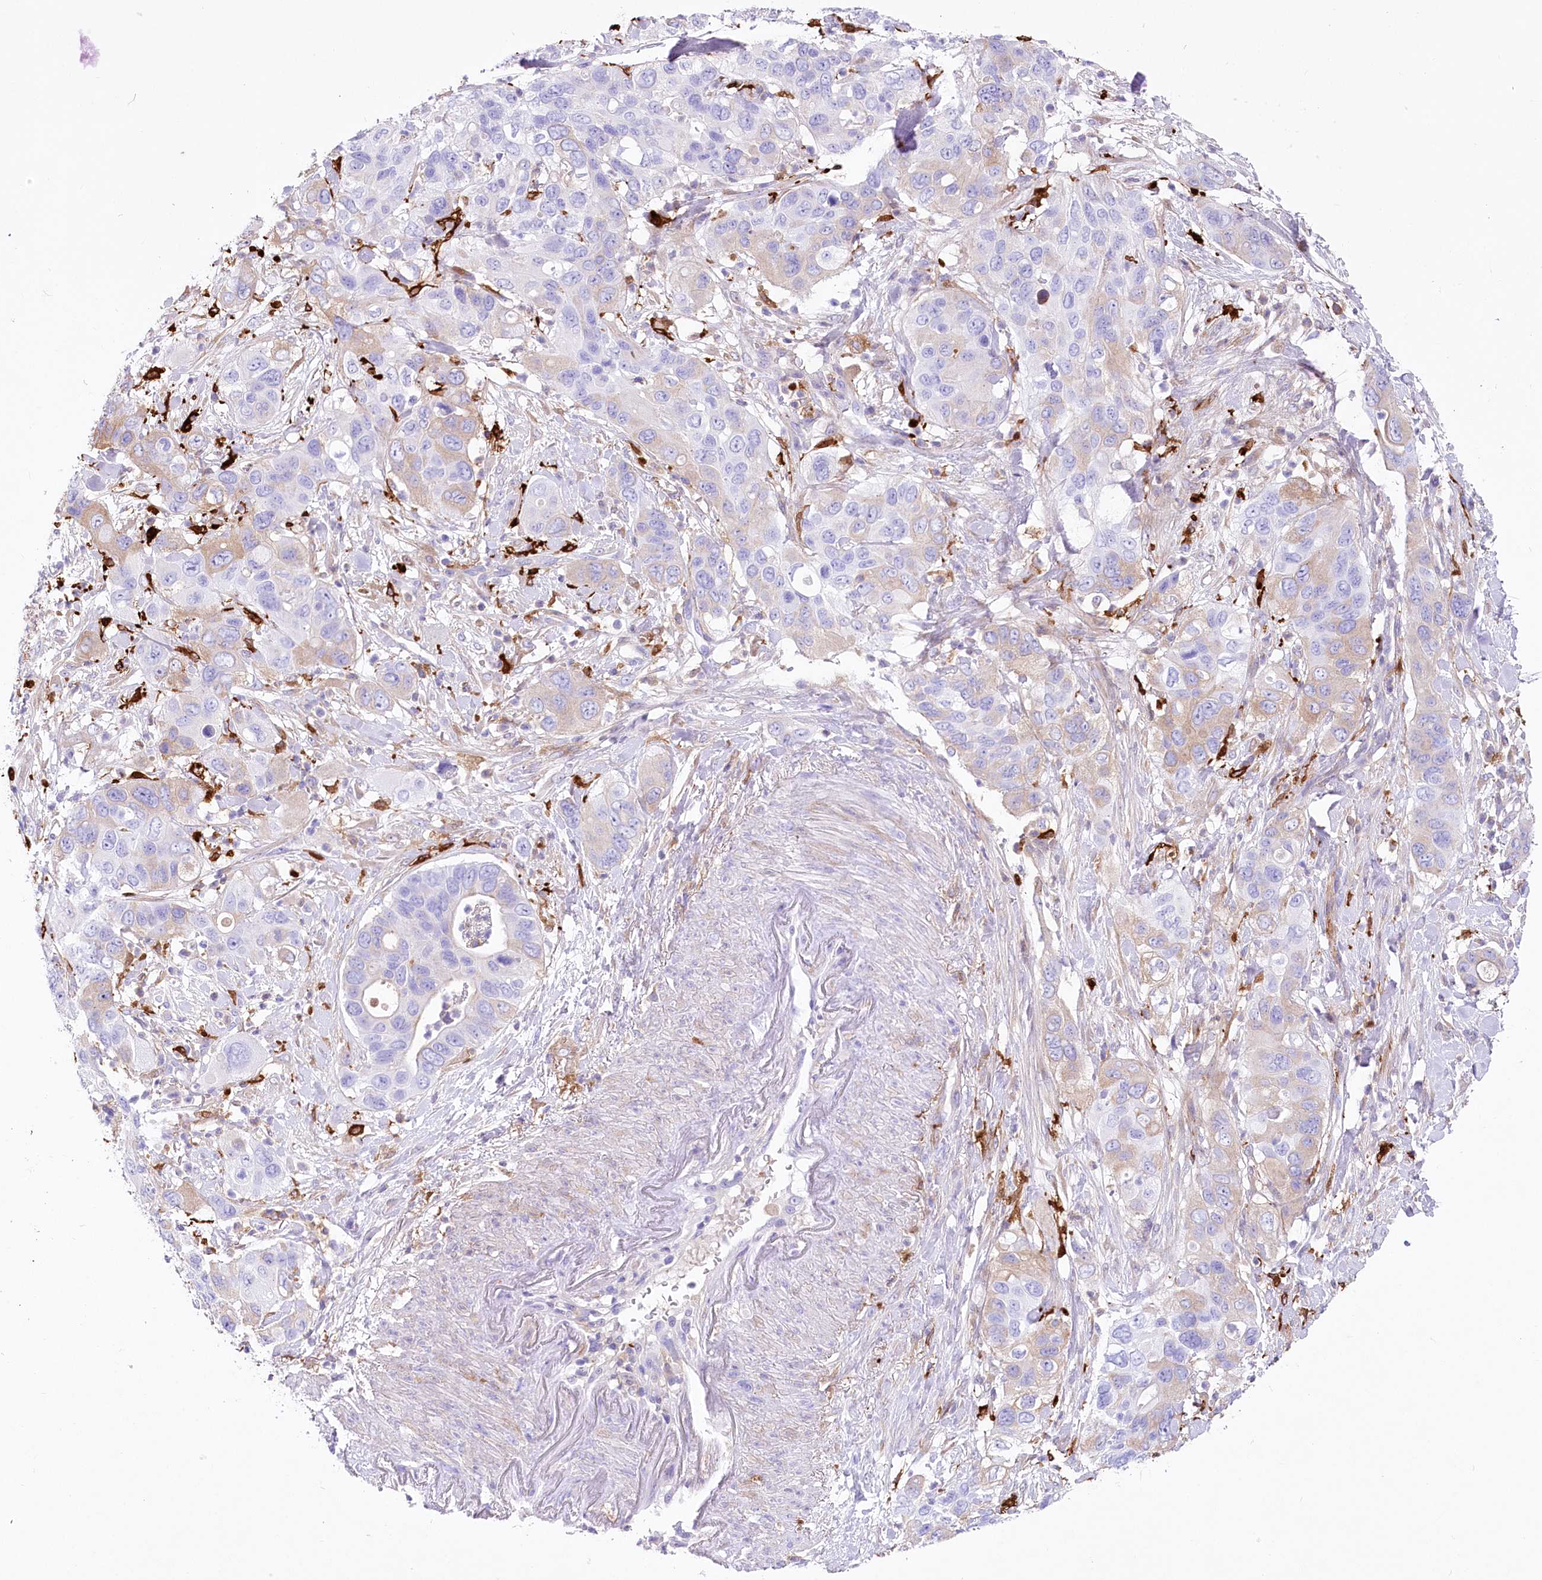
{"staining": {"intensity": "weak", "quantity": "<25%", "location": "cytoplasmic/membranous"}, "tissue": "pancreatic cancer", "cell_type": "Tumor cells", "image_type": "cancer", "snomed": [{"axis": "morphology", "description": "Adenocarcinoma, NOS"}, {"axis": "topography", "description": "Pancreas"}], "caption": "Immunohistochemistry of pancreatic cancer shows no expression in tumor cells.", "gene": "DNAJC19", "patient": {"sex": "female", "age": 71}}